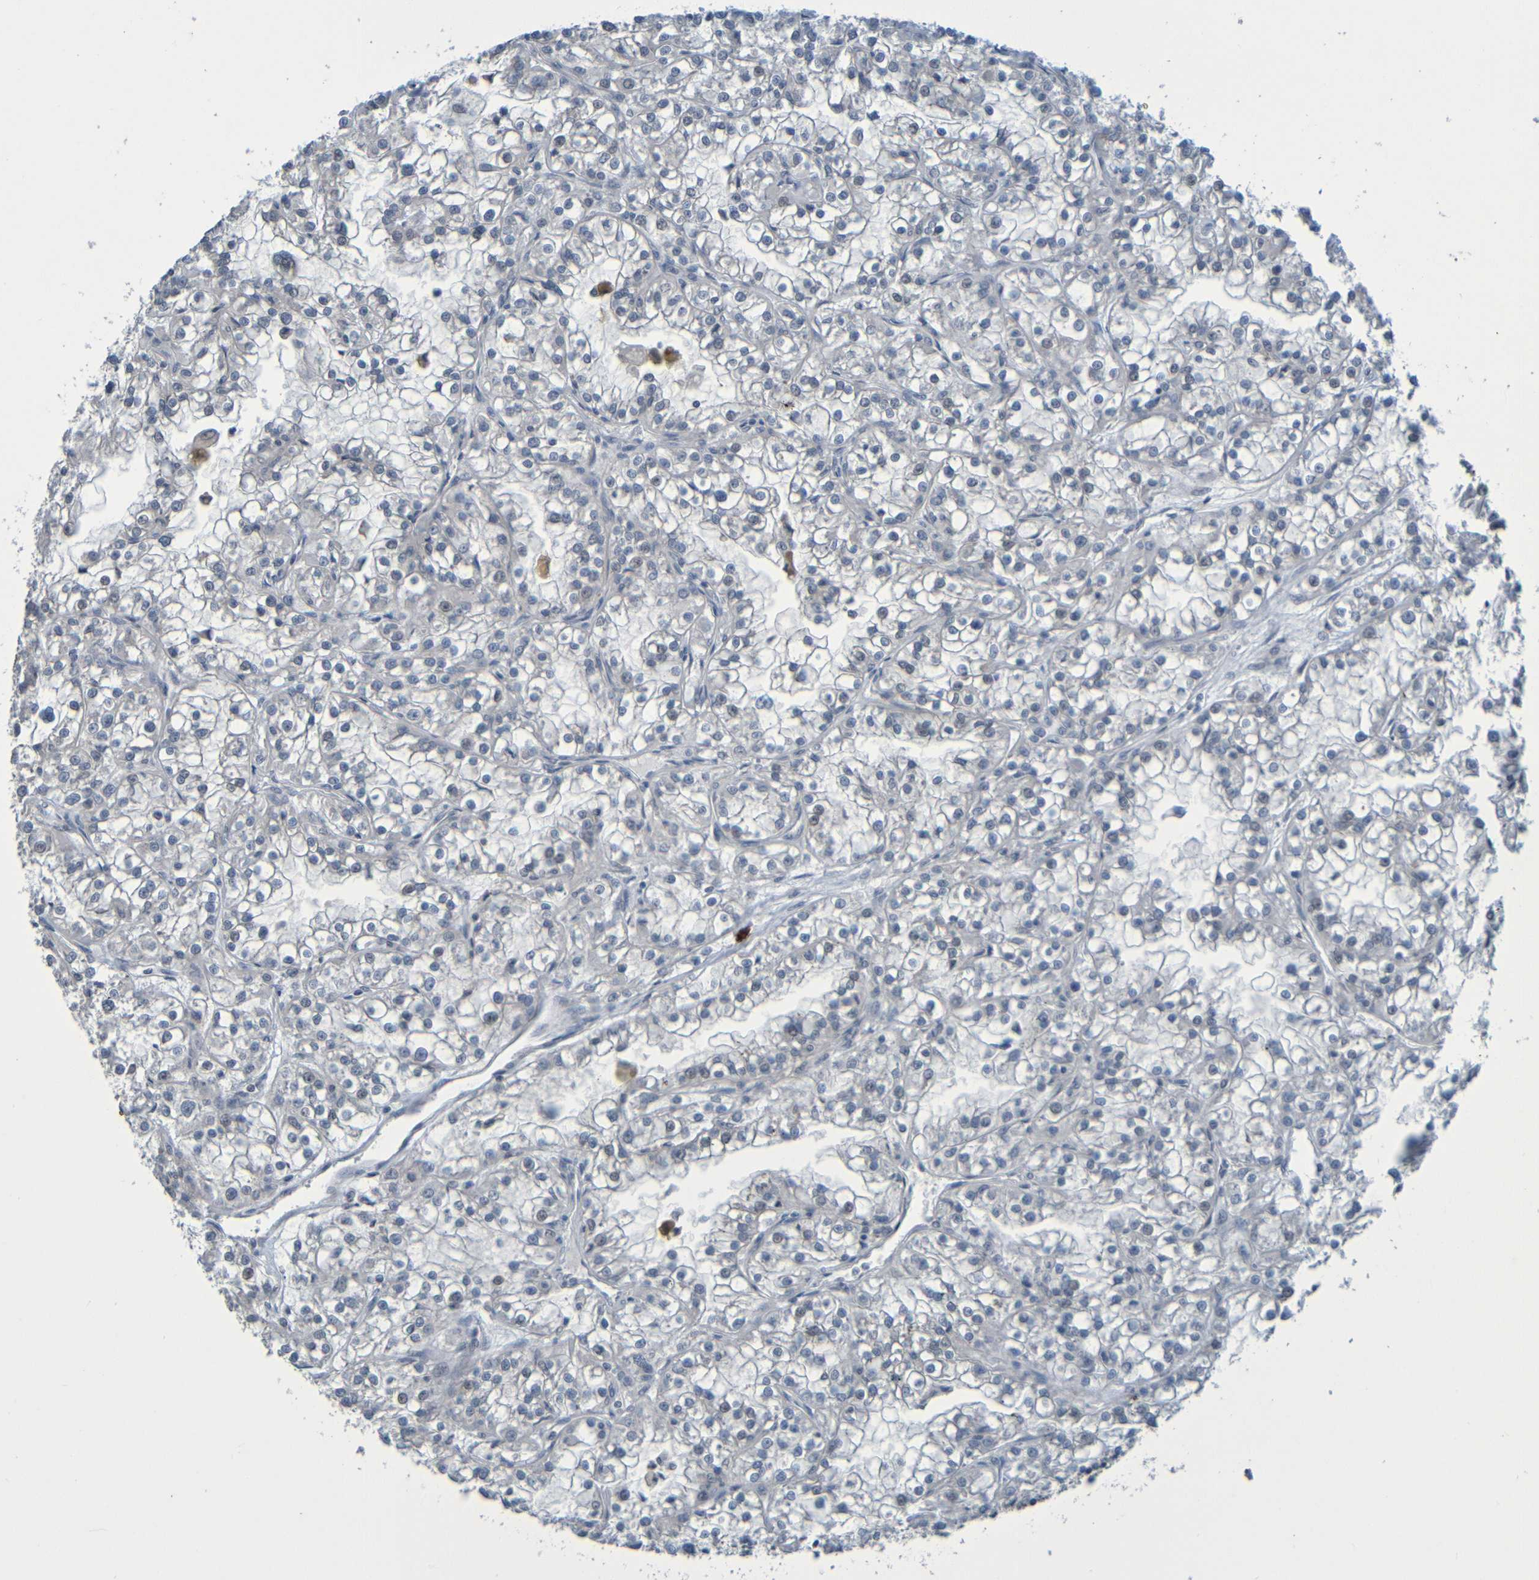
{"staining": {"intensity": "negative", "quantity": "none", "location": "none"}, "tissue": "renal cancer", "cell_type": "Tumor cells", "image_type": "cancer", "snomed": [{"axis": "morphology", "description": "Adenocarcinoma, NOS"}, {"axis": "topography", "description": "Kidney"}], "caption": "This is a photomicrograph of immunohistochemistry staining of adenocarcinoma (renal), which shows no staining in tumor cells. (Immunohistochemistry (ihc), brightfield microscopy, high magnification).", "gene": "C3AR1", "patient": {"sex": "female", "age": 52}}